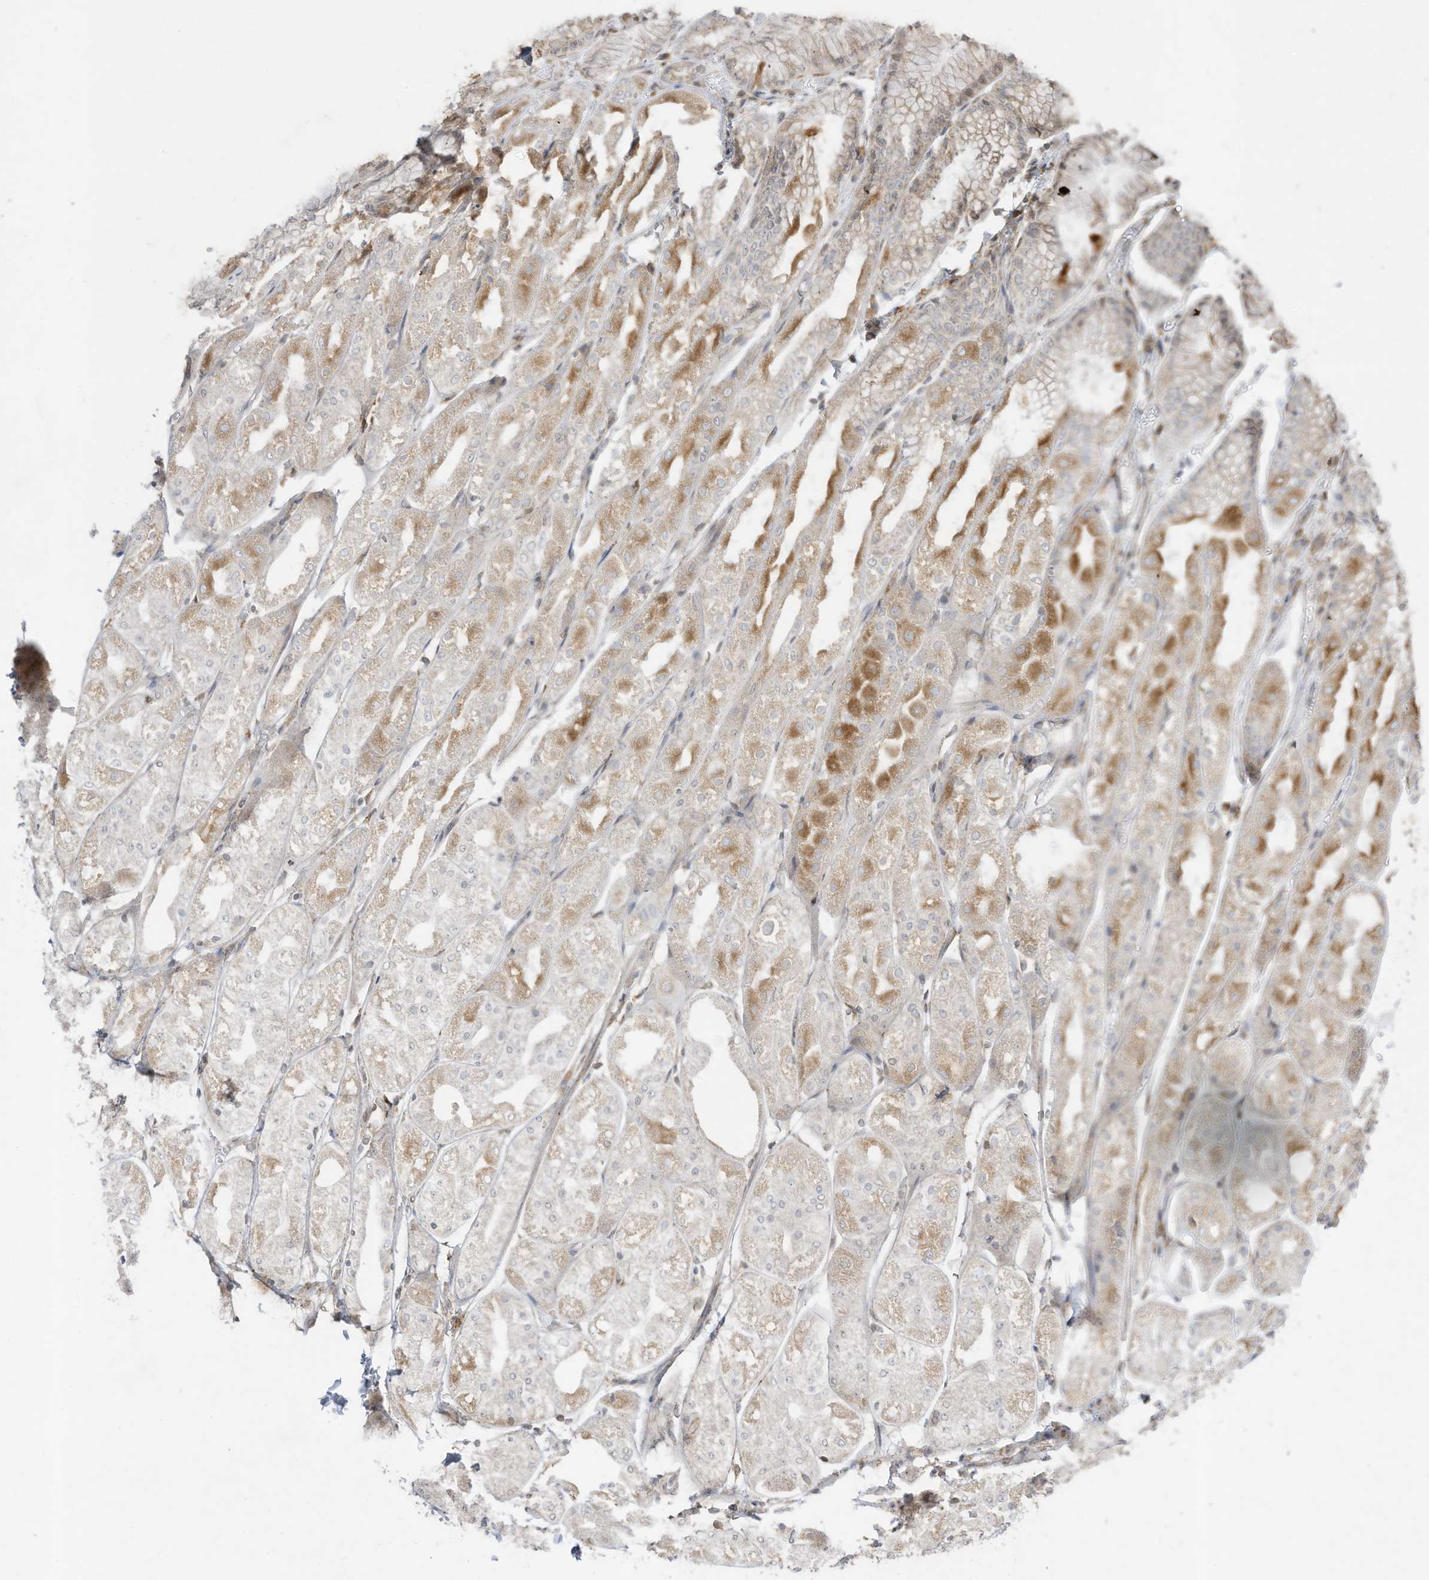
{"staining": {"intensity": "moderate", "quantity": "25%-75%", "location": "cytoplasmic/membranous"}, "tissue": "stomach", "cell_type": "Glandular cells", "image_type": "normal", "snomed": [{"axis": "morphology", "description": "Normal tissue, NOS"}, {"axis": "topography", "description": "Stomach, upper"}], "caption": "Immunohistochemical staining of benign human stomach displays moderate cytoplasmic/membranous protein staining in about 25%-75% of glandular cells.", "gene": "PTK6", "patient": {"sex": "male", "age": 72}}